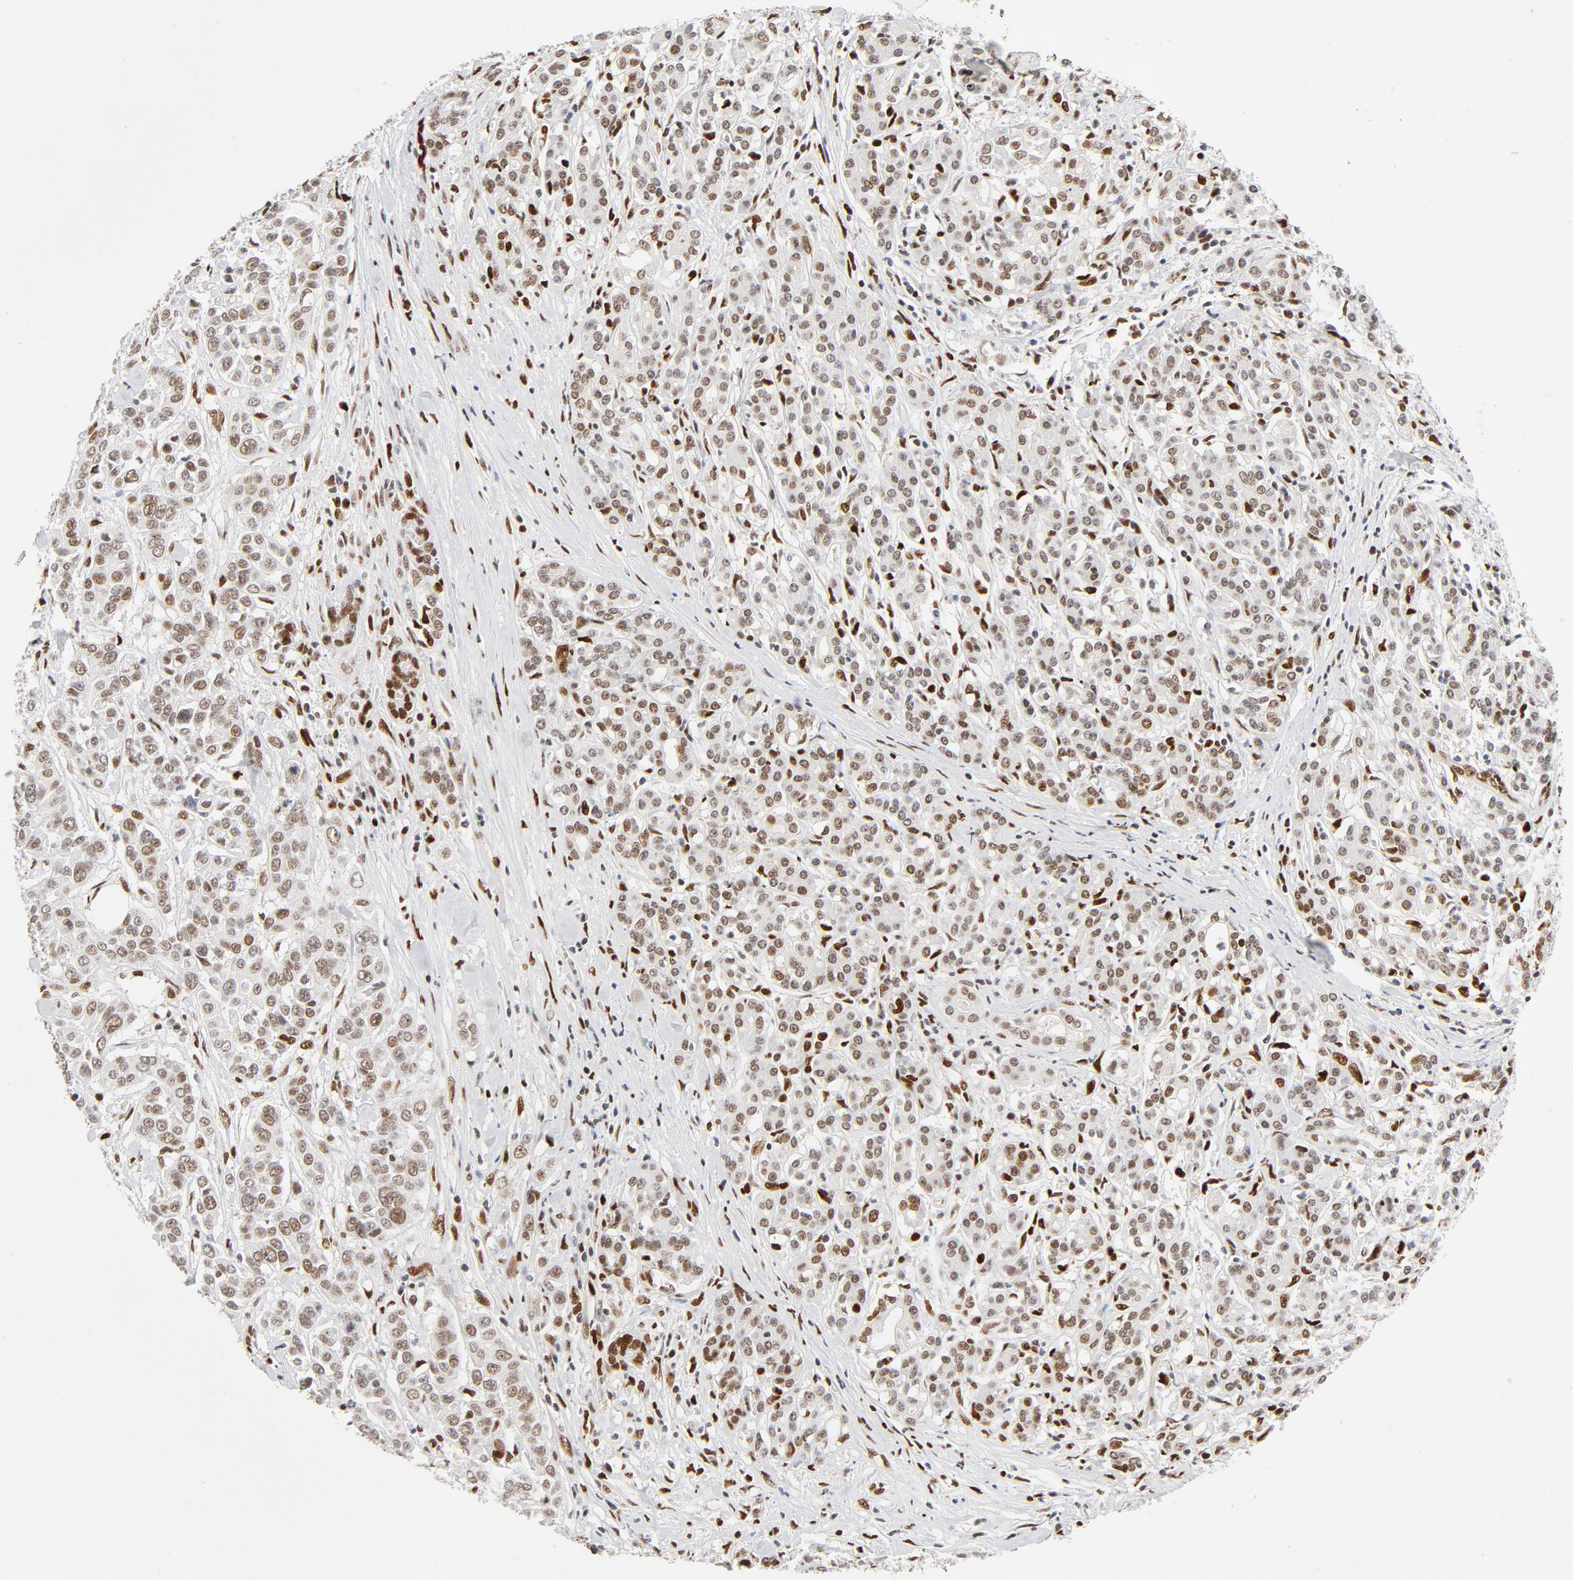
{"staining": {"intensity": "weak", "quantity": "25%-75%", "location": "nuclear"}, "tissue": "pancreatic cancer", "cell_type": "Tumor cells", "image_type": "cancer", "snomed": [{"axis": "morphology", "description": "Adenocarcinoma, NOS"}, {"axis": "topography", "description": "Pancreas"}], "caption": "Approximately 25%-75% of tumor cells in human adenocarcinoma (pancreatic) reveal weak nuclear protein expression as visualized by brown immunohistochemical staining.", "gene": "MEF2A", "patient": {"sex": "female", "age": 52}}